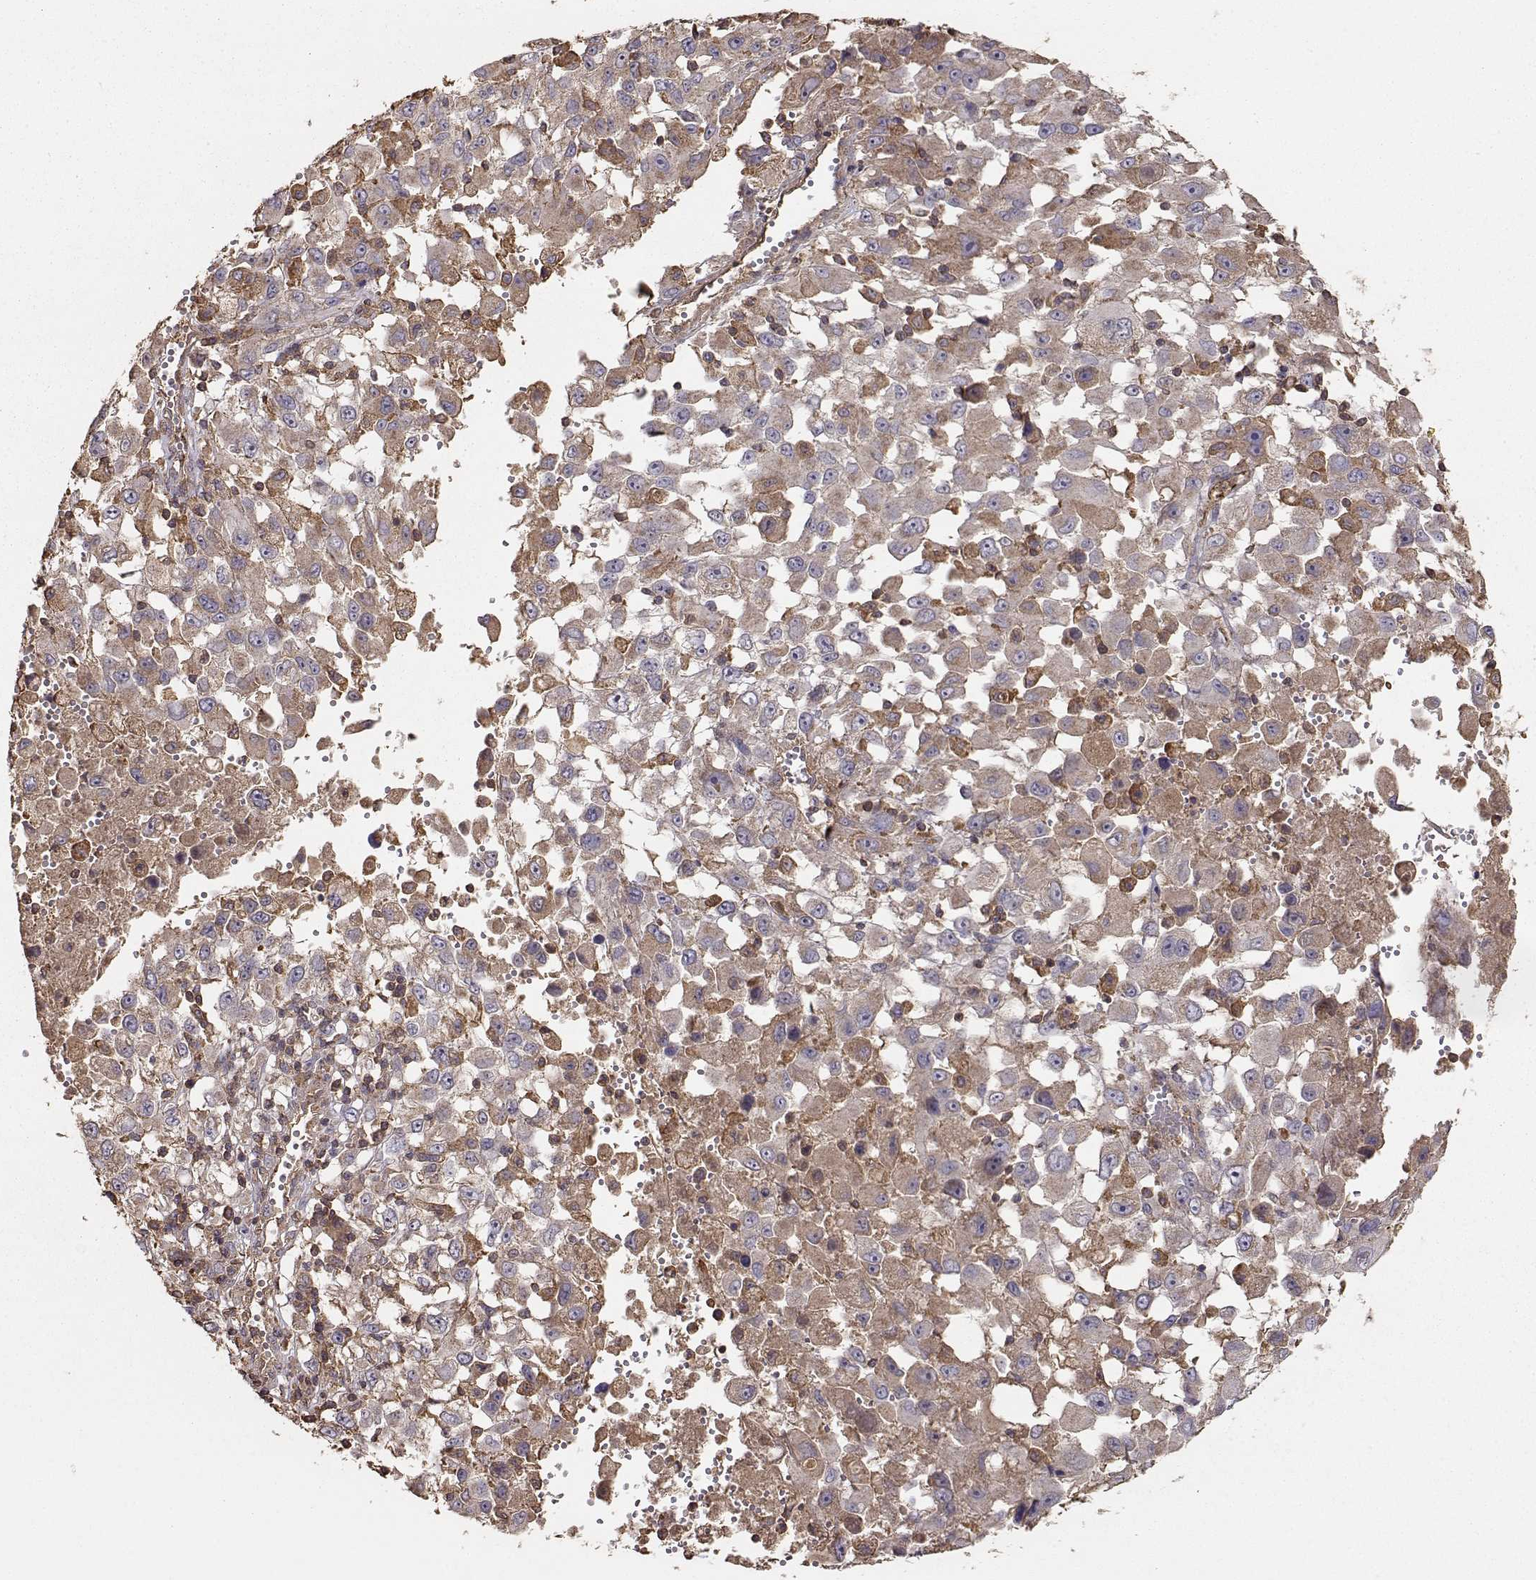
{"staining": {"intensity": "weak", "quantity": ">75%", "location": "cytoplasmic/membranous"}, "tissue": "melanoma", "cell_type": "Tumor cells", "image_type": "cancer", "snomed": [{"axis": "morphology", "description": "Malignant melanoma, Metastatic site"}, {"axis": "topography", "description": "Soft tissue"}], "caption": "Melanoma was stained to show a protein in brown. There is low levels of weak cytoplasmic/membranous positivity in approximately >75% of tumor cells.", "gene": "TARS3", "patient": {"sex": "male", "age": 50}}